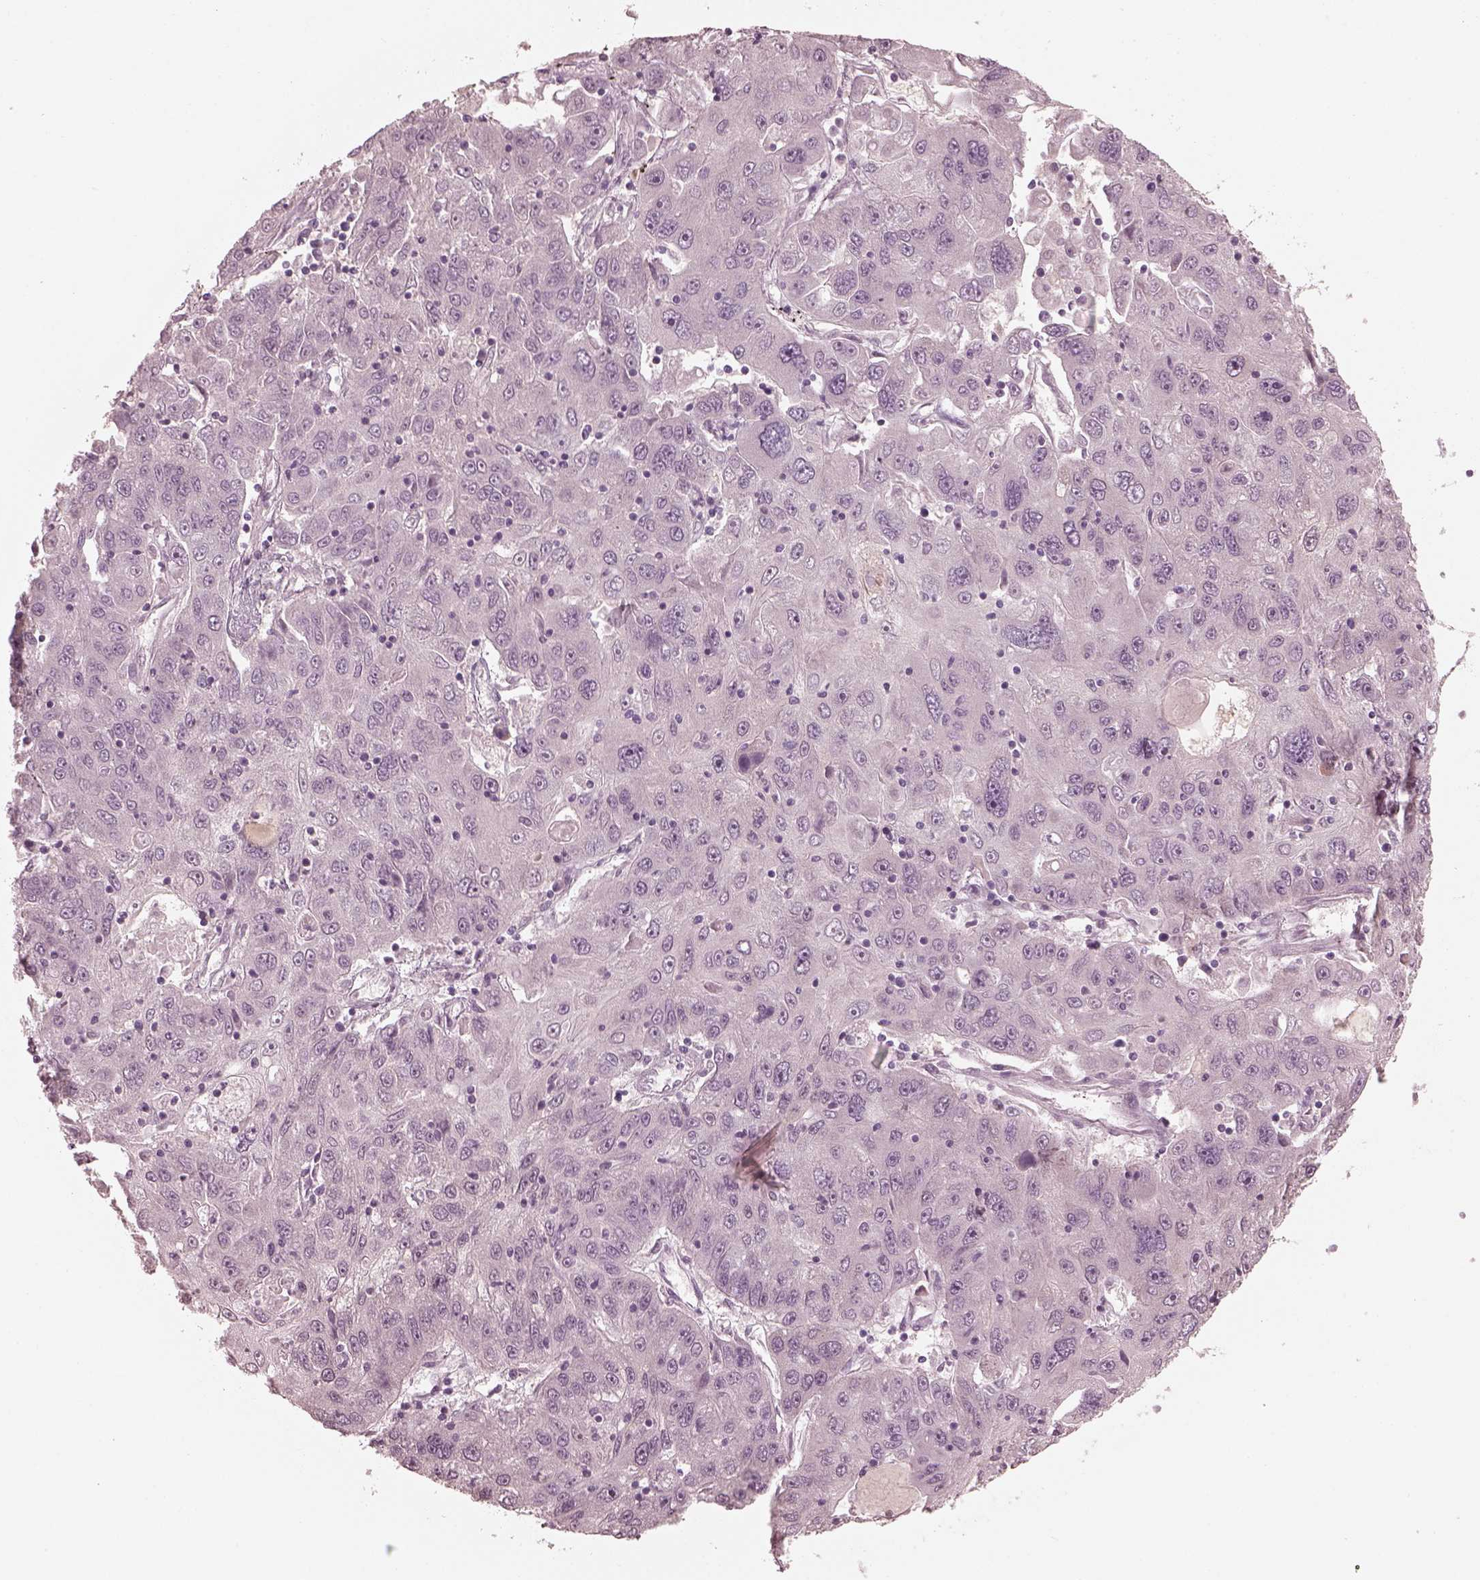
{"staining": {"intensity": "negative", "quantity": "none", "location": "none"}, "tissue": "stomach cancer", "cell_type": "Tumor cells", "image_type": "cancer", "snomed": [{"axis": "morphology", "description": "Adenocarcinoma, NOS"}, {"axis": "topography", "description": "Stomach"}], "caption": "Immunohistochemistry (IHC) histopathology image of neoplastic tissue: human adenocarcinoma (stomach) stained with DAB (3,3'-diaminobenzidine) demonstrates no significant protein expression in tumor cells.", "gene": "C2orf81", "patient": {"sex": "male", "age": 56}}